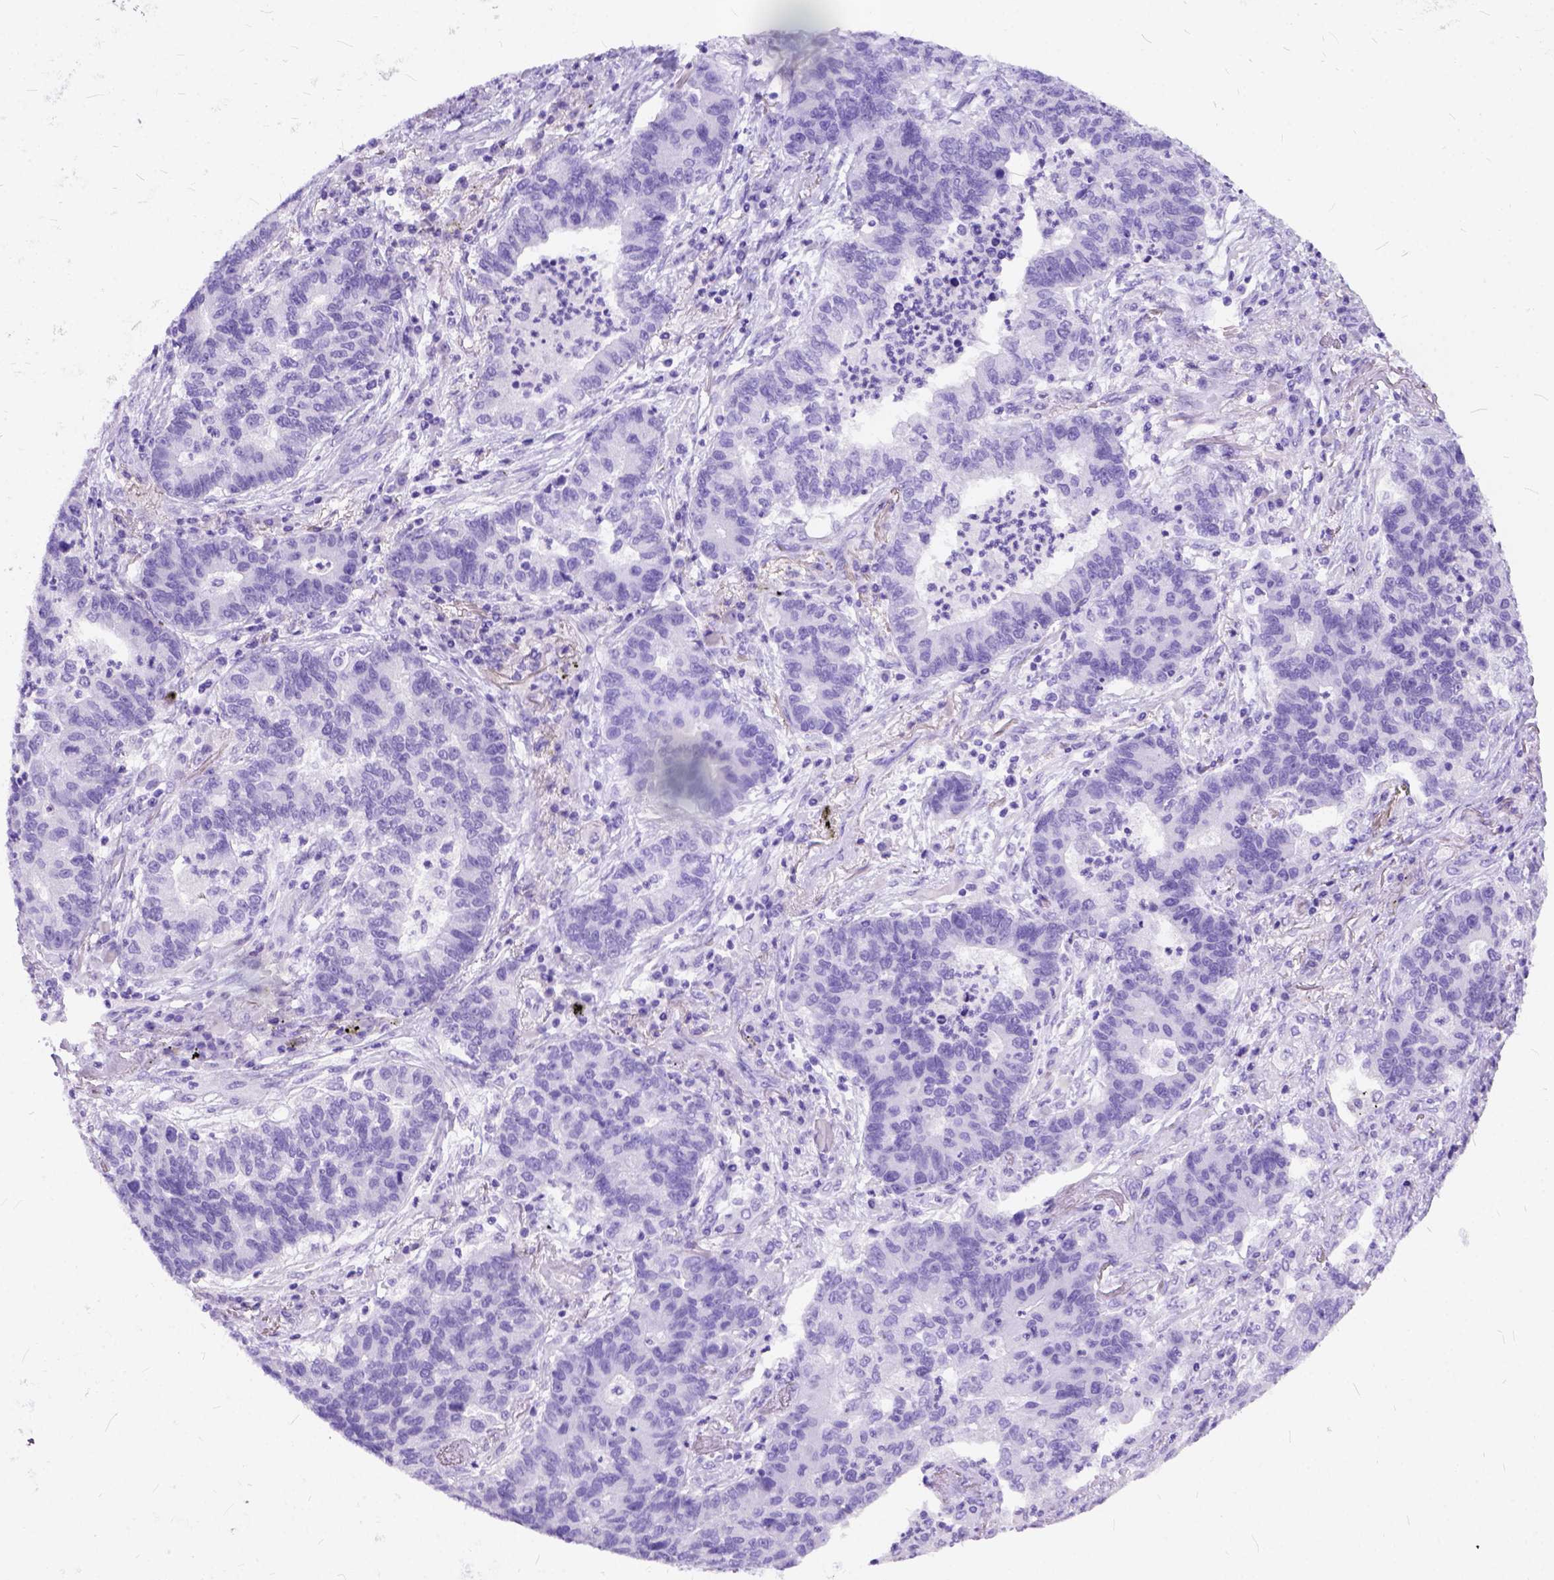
{"staining": {"intensity": "negative", "quantity": "none", "location": "none"}, "tissue": "lung cancer", "cell_type": "Tumor cells", "image_type": "cancer", "snomed": [{"axis": "morphology", "description": "Adenocarcinoma, NOS"}, {"axis": "topography", "description": "Lung"}], "caption": "Immunohistochemistry histopathology image of neoplastic tissue: human lung cancer (adenocarcinoma) stained with DAB (3,3'-diaminobenzidine) shows no significant protein positivity in tumor cells.", "gene": "C1QTNF3", "patient": {"sex": "female", "age": 57}}